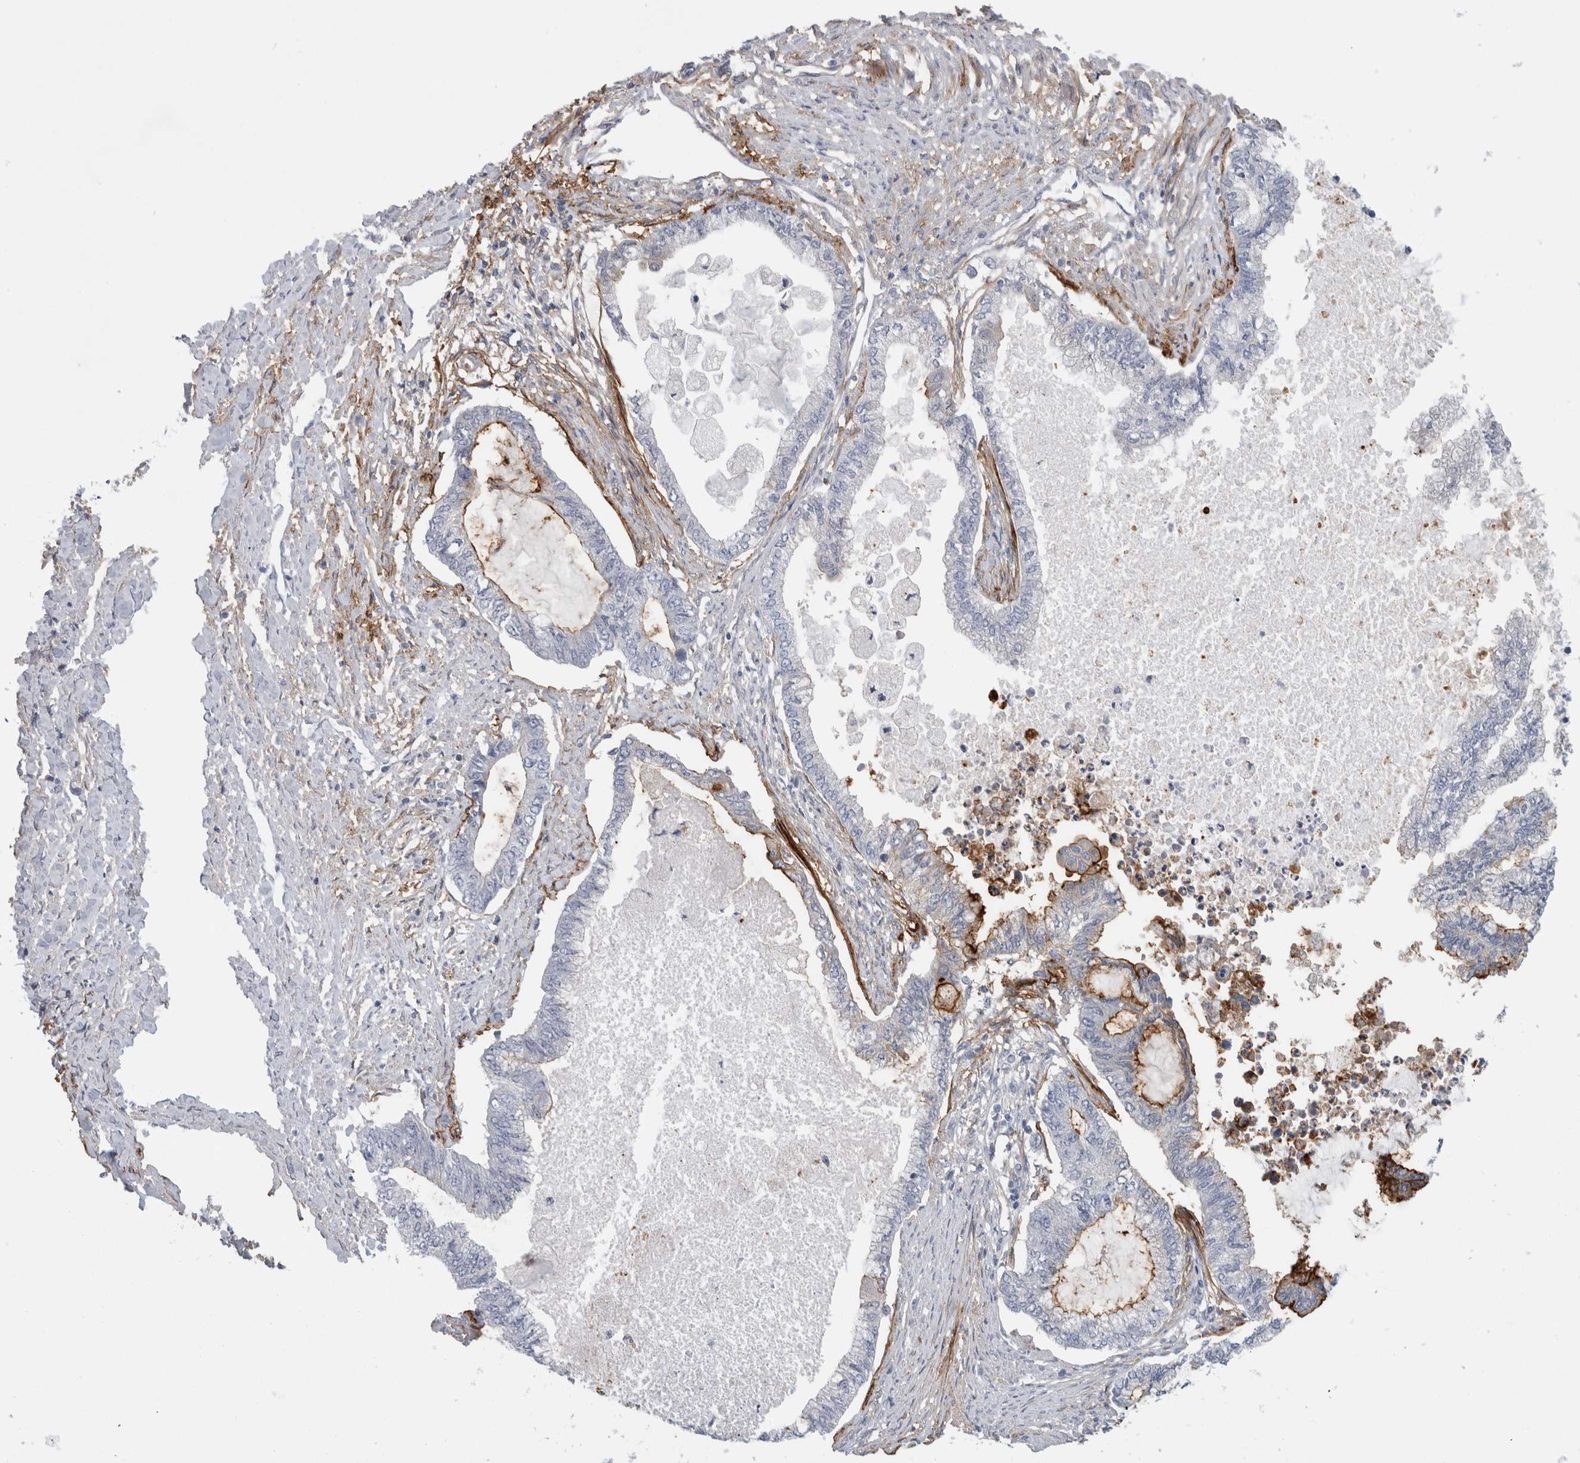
{"staining": {"intensity": "negative", "quantity": "none", "location": "none"}, "tissue": "endometrial cancer", "cell_type": "Tumor cells", "image_type": "cancer", "snomed": [{"axis": "morphology", "description": "Adenocarcinoma, NOS"}, {"axis": "topography", "description": "Endometrium"}], "caption": "Protein analysis of endometrial cancer (adenocarcinoma) reveals no significant positivity in tumor cells.", "gene": "CD55", "patient": {"sex": "female", "age": 86}}